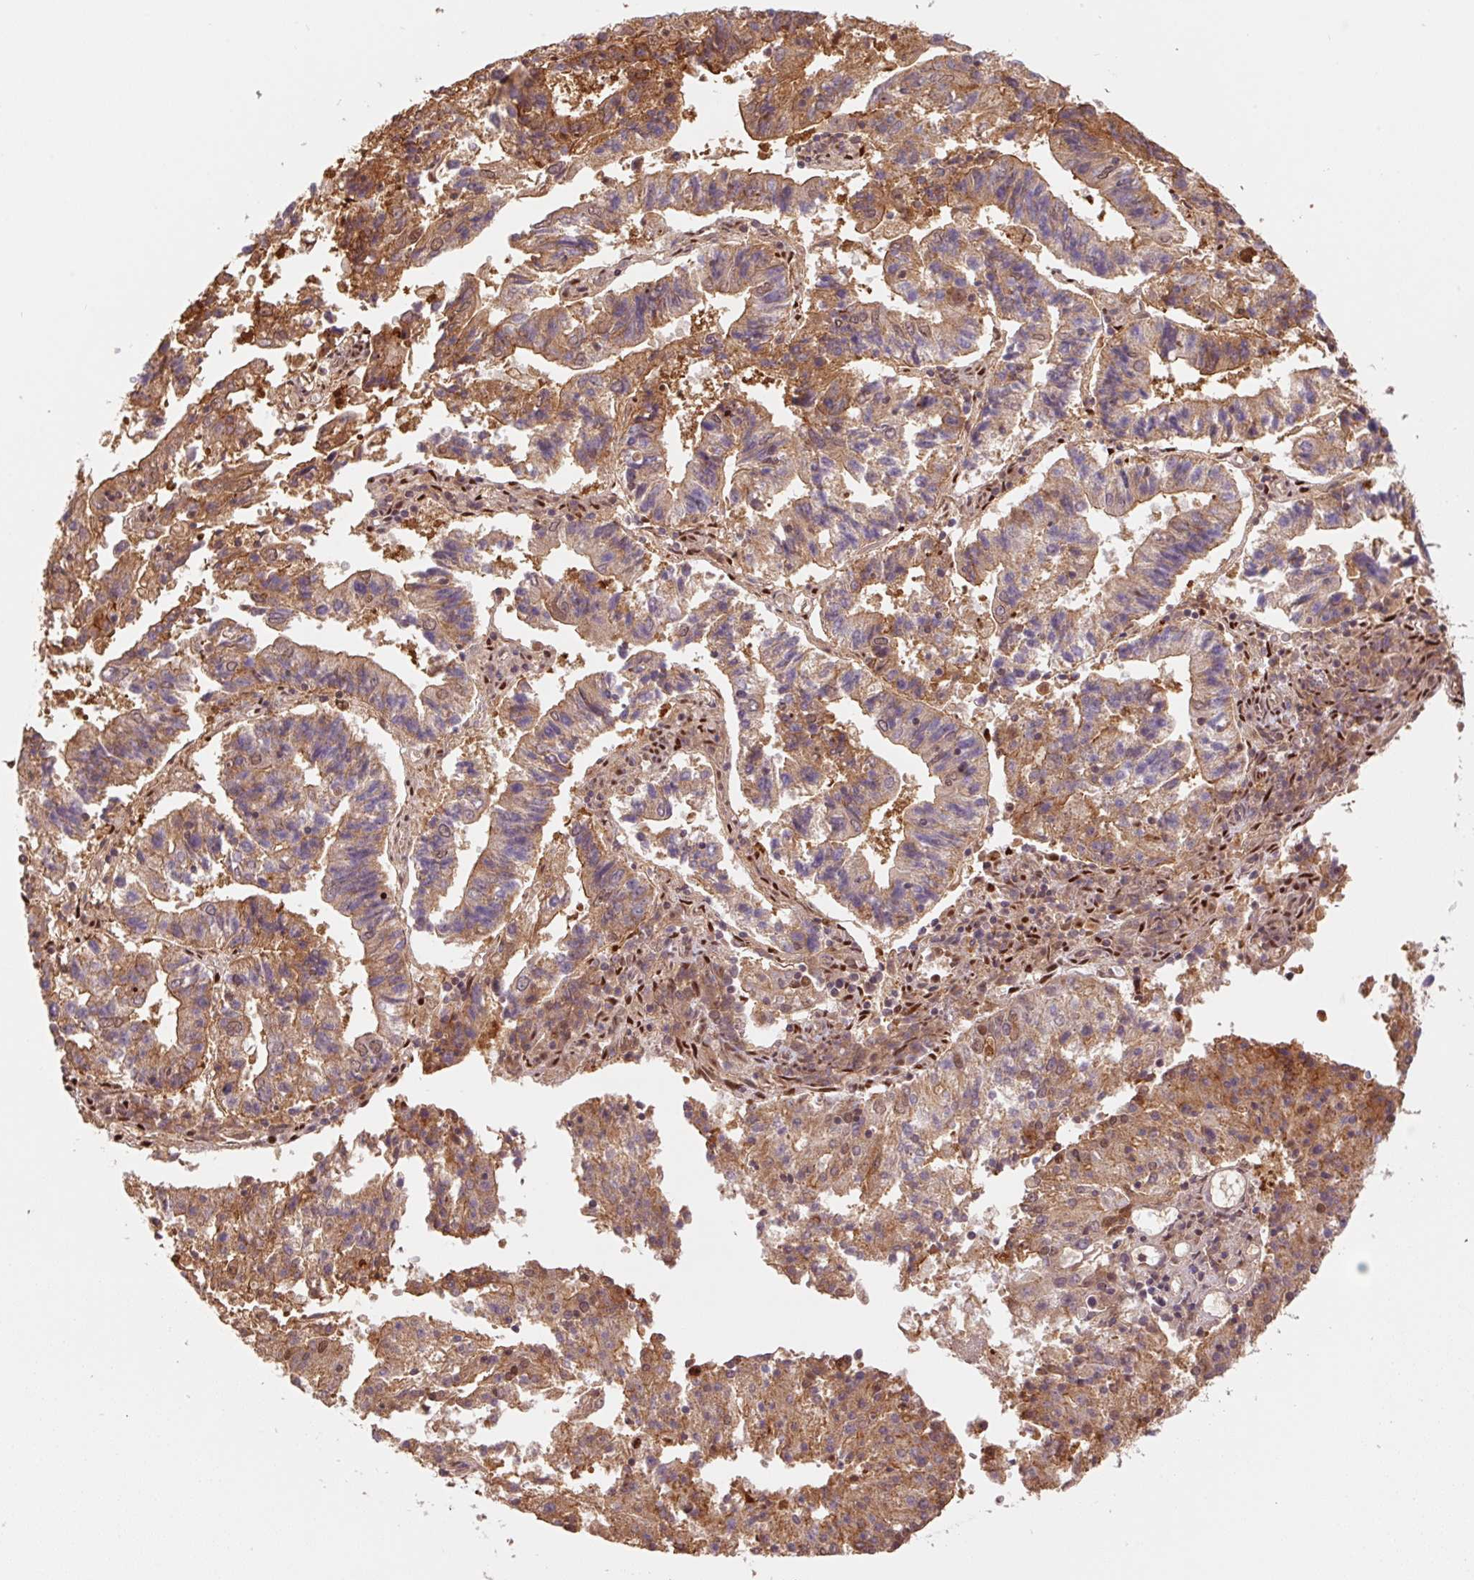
{"staining": {"intensity": "moderate", "quantity": ">75%", "location": "cytoplasmic/membranous"}, "tissue": "endometrial cancer", "cell_type": "Tumor cells", "image_type": "cancer", "snomed": [{"axis": "morphology", "description": "Adenocarcinoma, NOS"}, {"axis": "topography", "description": "Endometrium"}], "caption": "The immunohistochemical stain highlights moderate cytoplasmic/membranous staining in tumor cells of endometrial cancer (adenocarcinoma) tissue. (IHC, brightfield microscopy, high magnification).", "gene": "GPR139", "patient": {"sex": "female", "age": 82}}